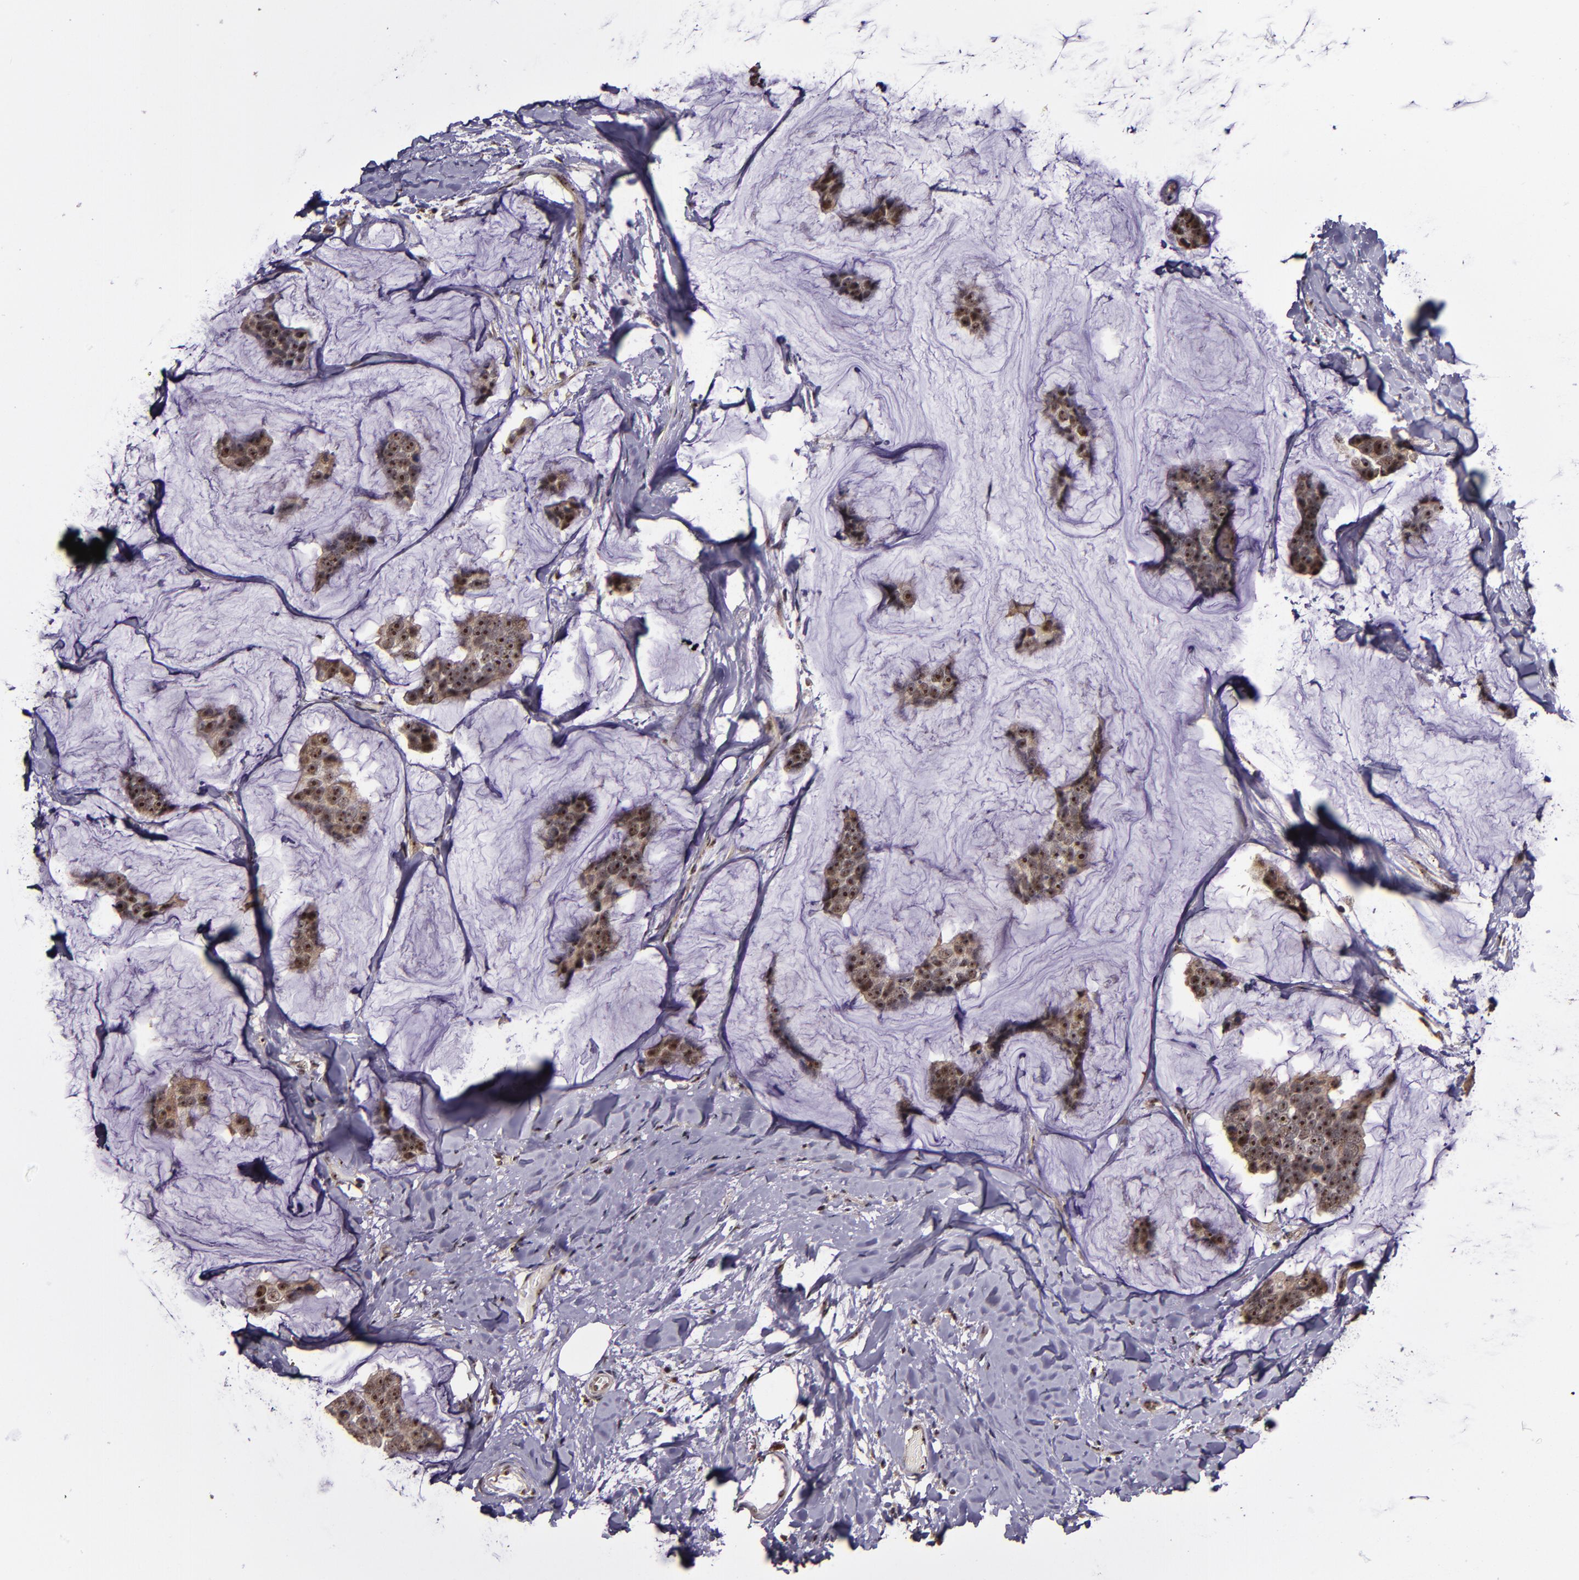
{"staining": {"intensity": "moderate", "quantity": ">75%", "location": "cytoplasmic/membranous,nuclear"}, "tissue": "breast cancer", "cell_type": "Tumor cells", "image_type": "cancer", "snomed": [{"axis": "morphology", "description": "Normal tissue, NOS"}, {"axis": "morphology", "description": "Duct carcinoma"}, {"axis": "topography", "description": "Breast"}], "caption": "Invasive ductal carcinoma (breast) stained with a protein marker displays moderate staining in tumor cells.", "gene": "CECR2", "patient": {"sex": "female", "age": 50}}